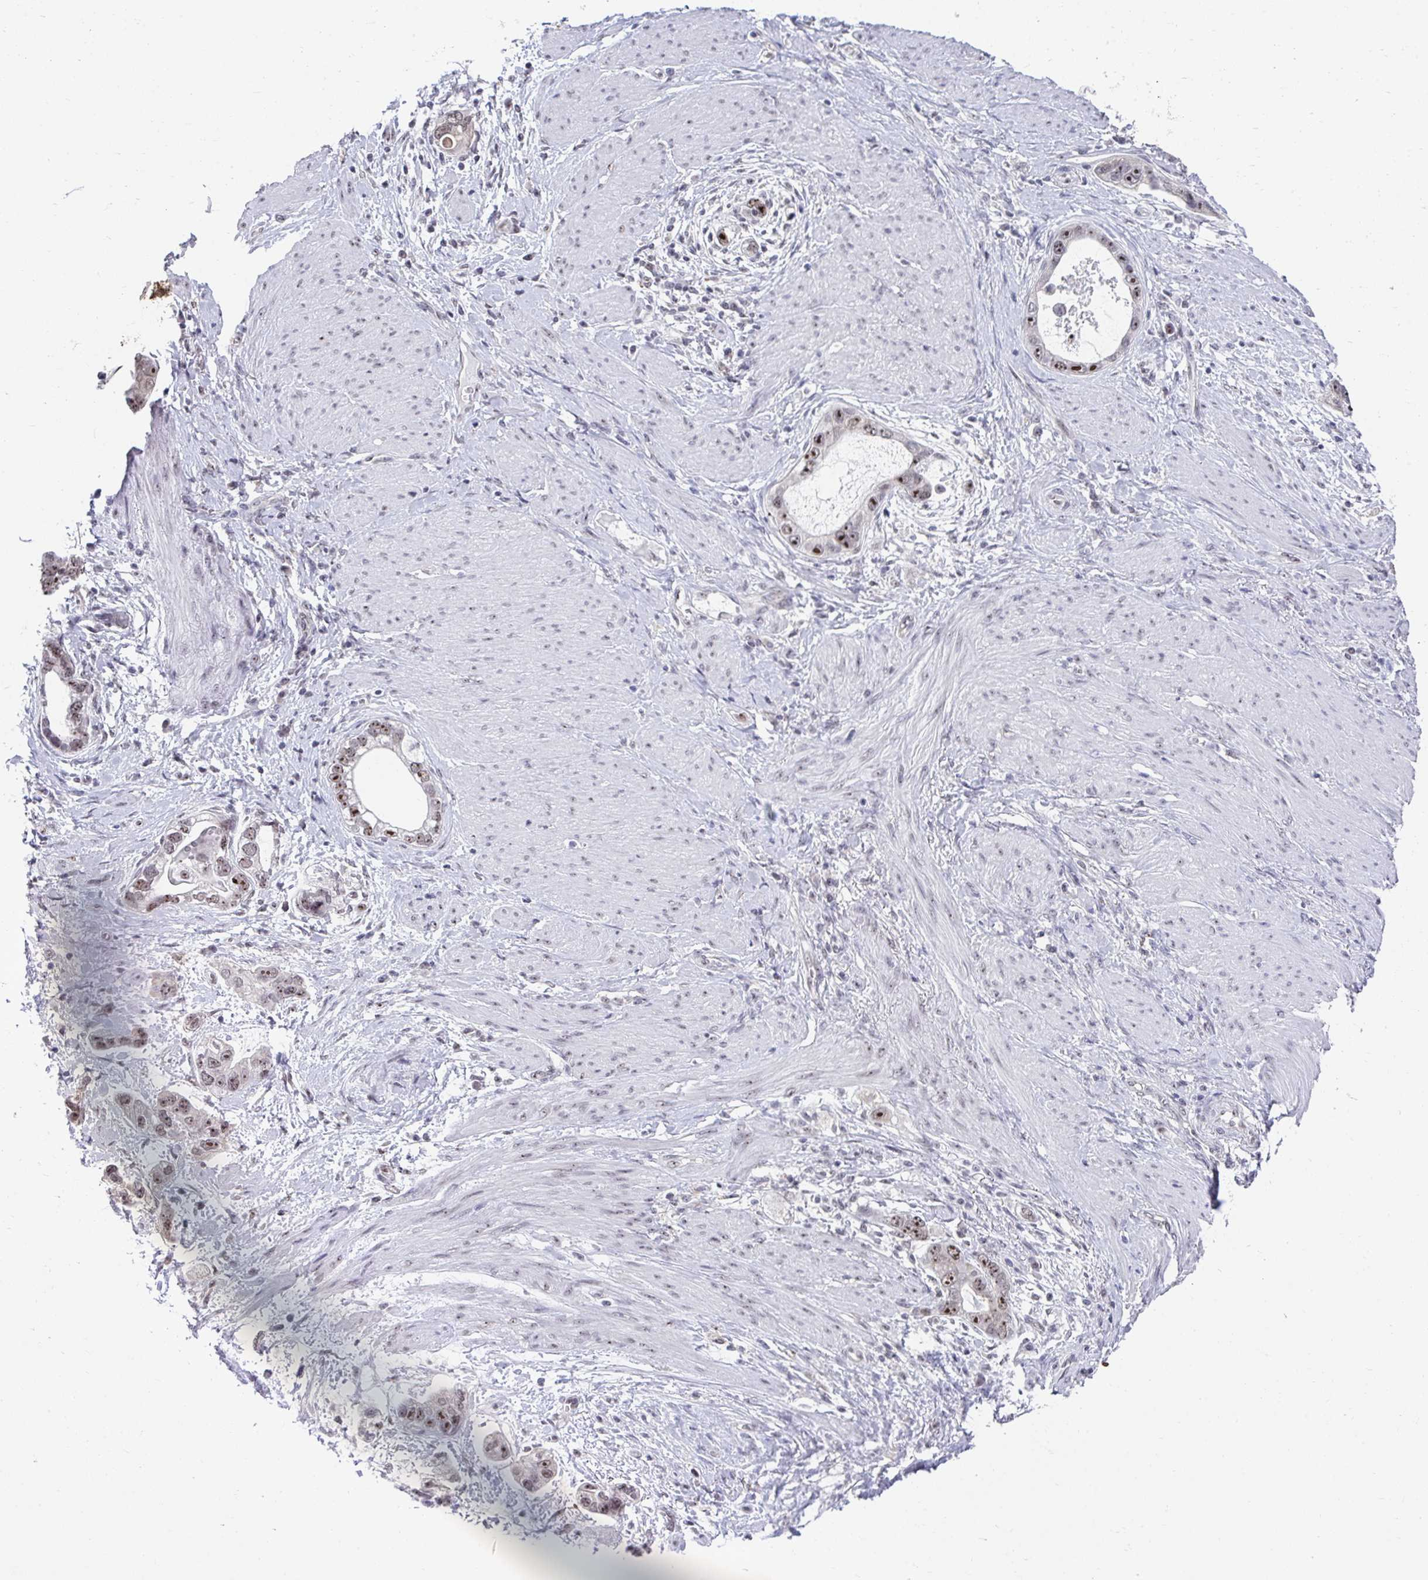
{"staining": {"intensity": "moderate", "quantity": ">75%", "location": "nuclear"}, "tissue": "stomach cancer", "cell_type": "Tumor cells", "image_type": "cancer", "snomed": [{"axis": "morphology", "description": "Adenocarcinoma, NOS"}, {"axis": "topography", "description": "Stomach, lower"}], "caption": "Protein expression analysis of human stomach adenocarcinoma reveals moderate nuclear staining in about >75% of tumor cells.", "gene": "HIRA", "patient": {"sex": "female", "age": 93}}